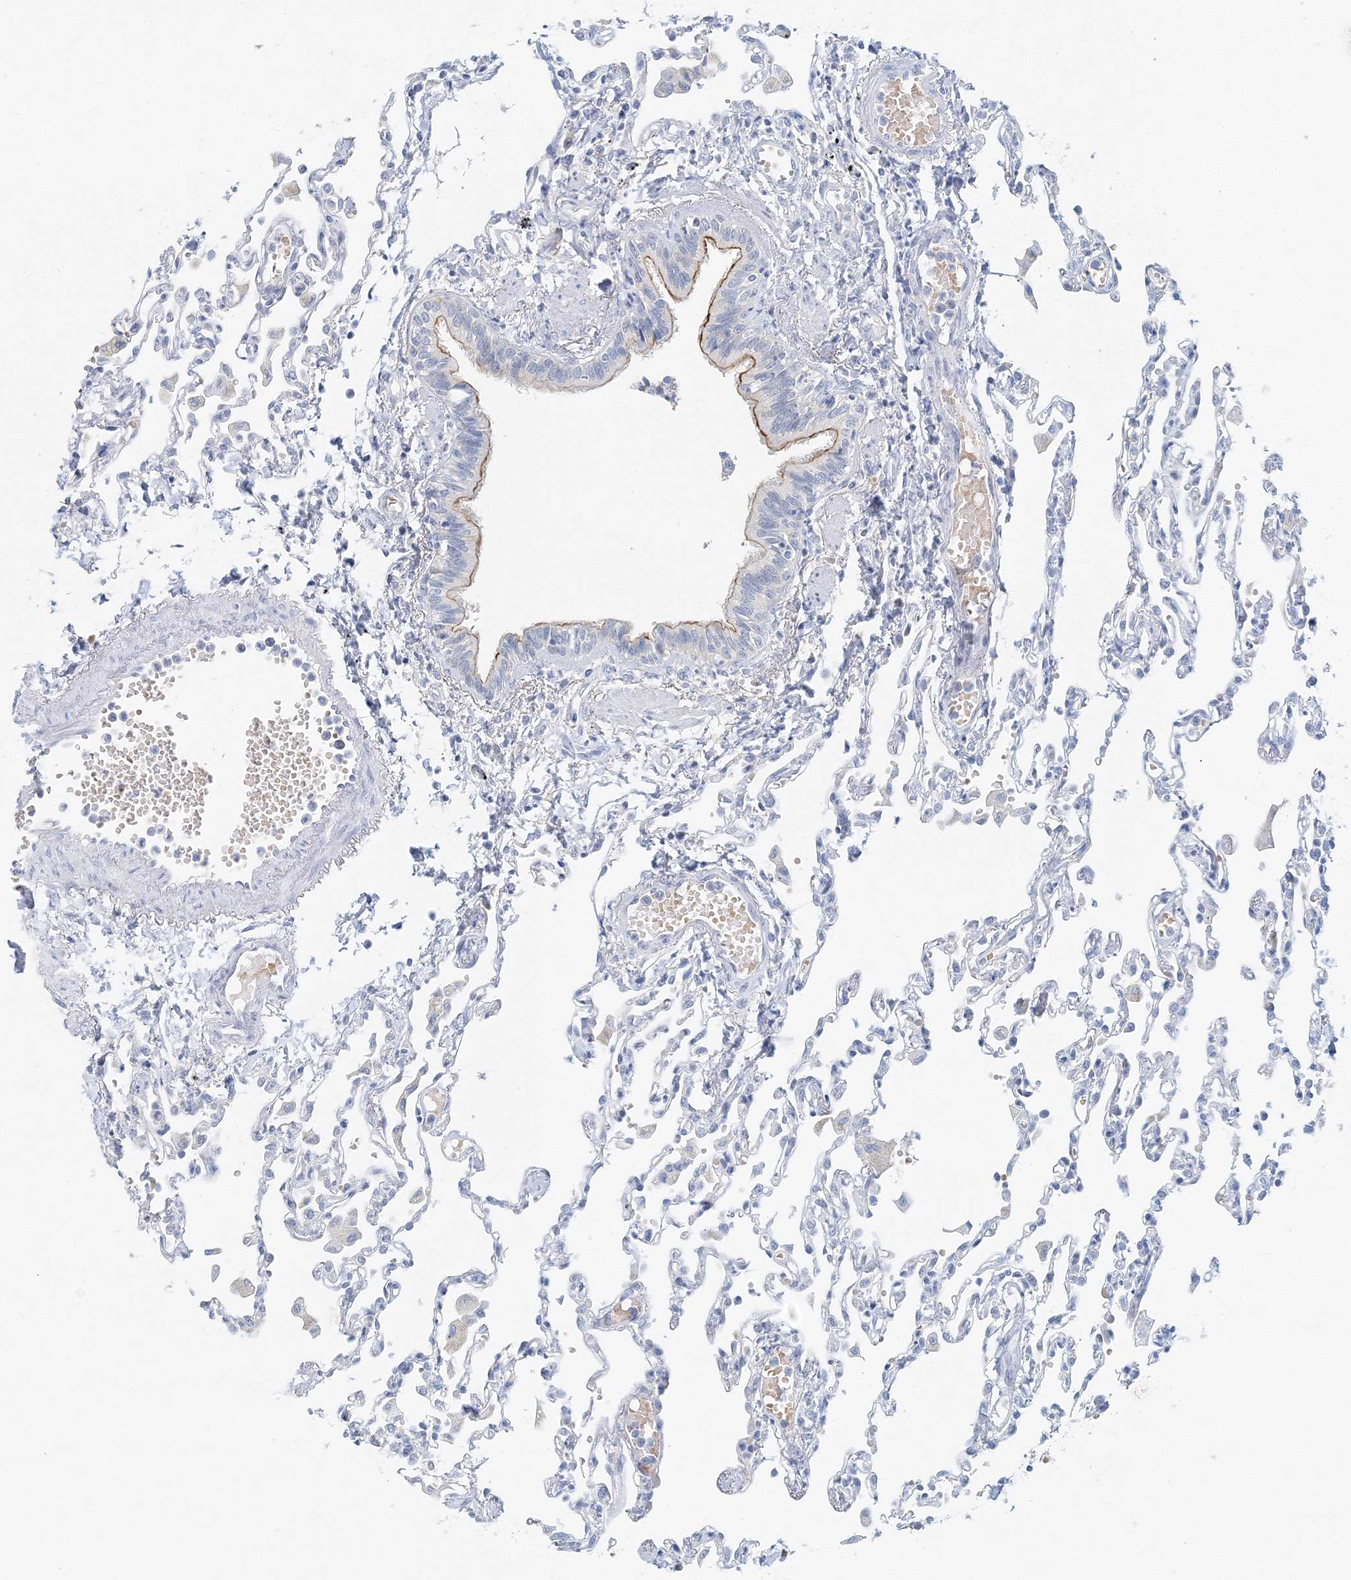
{"staining": {"intensity": "negative", "quantity": "none", "location": "none"}, "tissue": "lung", "cell_type": "Alveolar cells", "image_type": "normal", "snomed": [{"axis": "morphology", "description": "Normal tissue, NOS"}, {"axis": "topography", "description": "Bronchus"}, {"axis": "topography", "description": "Lung"}], "caption": "Immunohistochemistry (IHC) of unremarkable human lung exhibits no expression in alveolar cells.", "gene": "VILL", "patient": {"sex": "female", "age": 49}}